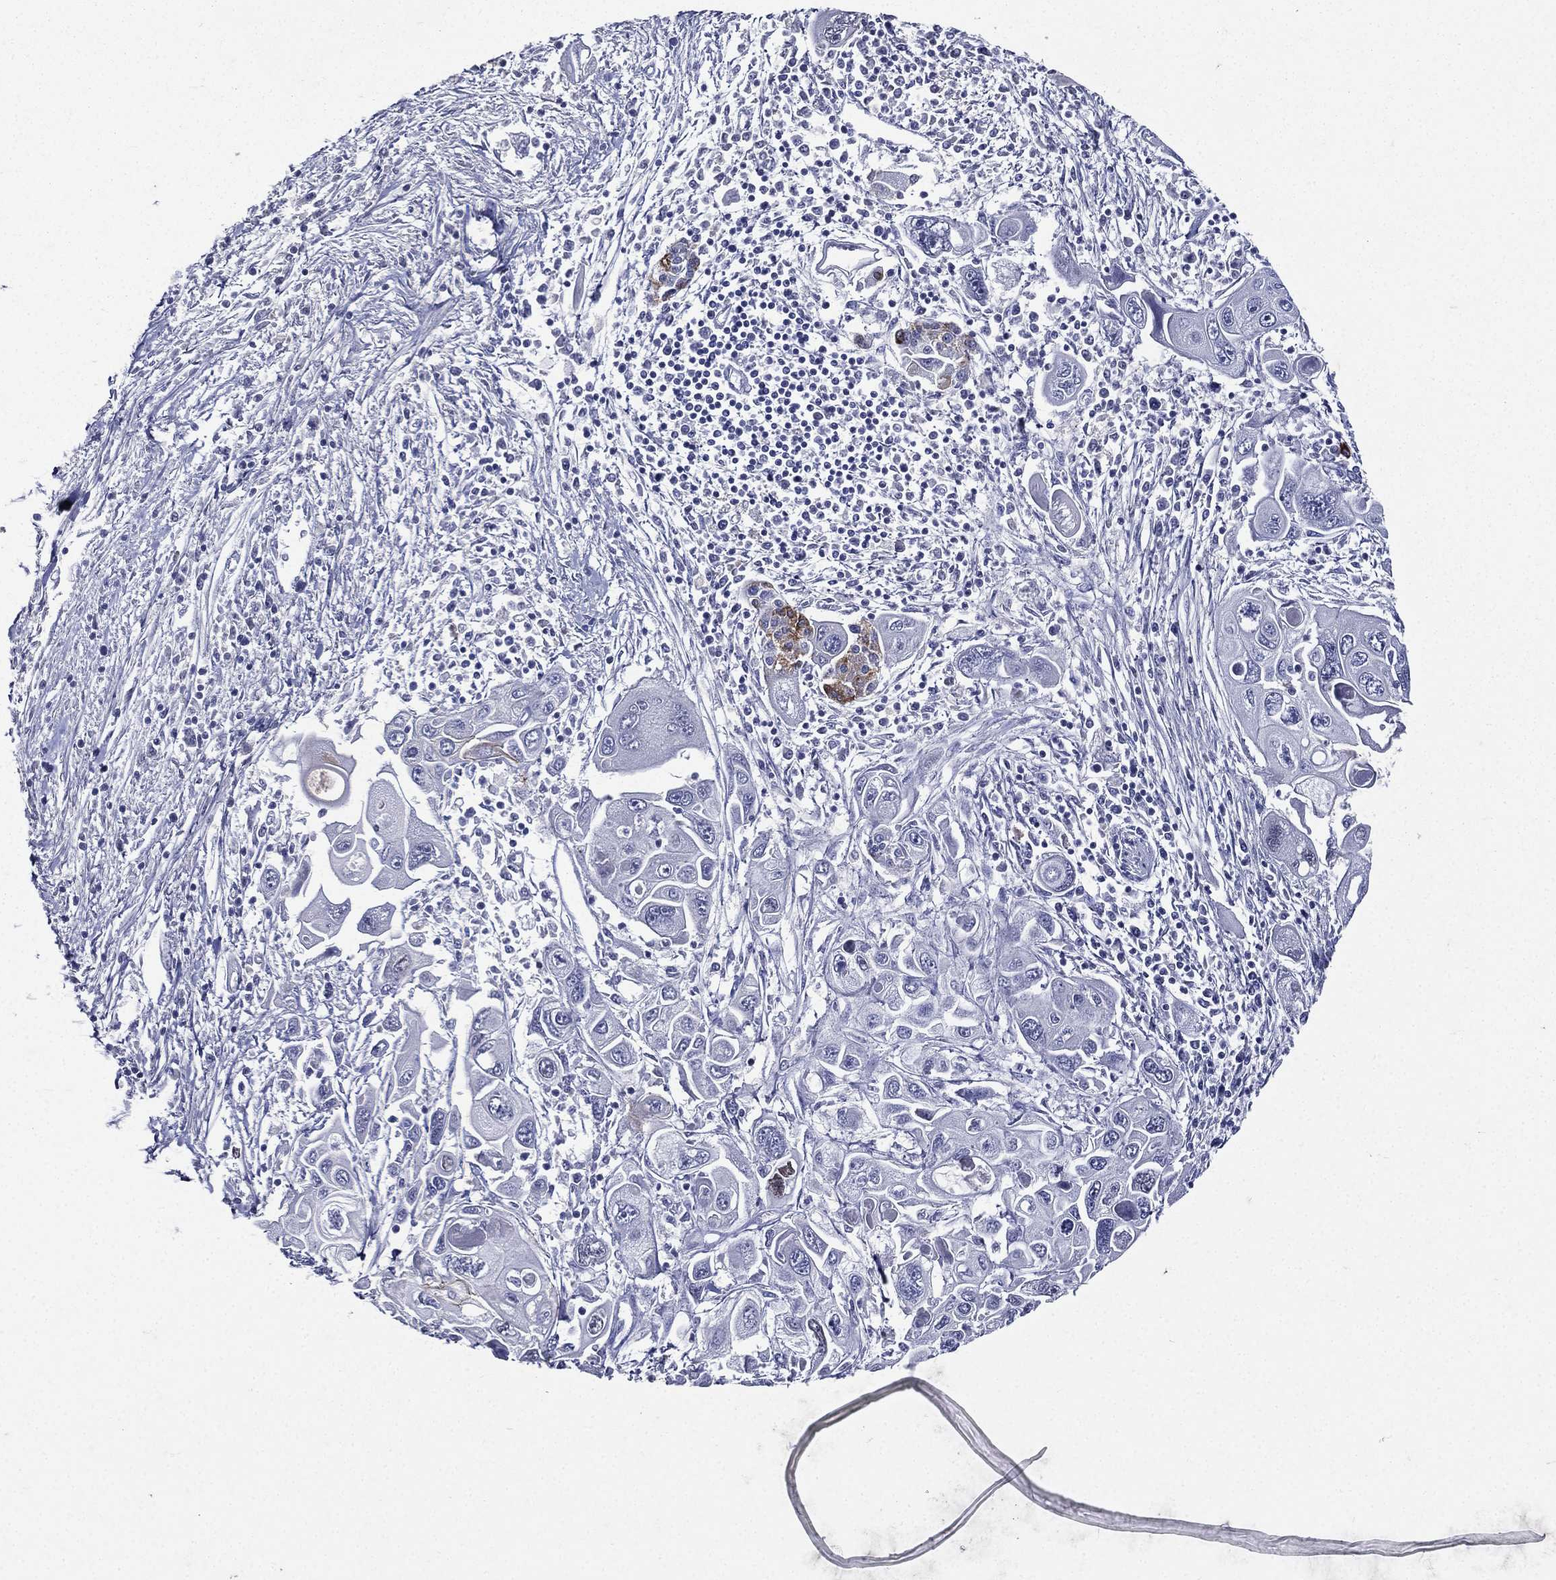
{"staining": {"intensity": "negative", "quantity": "none", "location": "none"}, "tissue": "pancreatic cancer", "cell_type": "Tumor cells", "image_type": "cancer", "snomed": [{"axis": "morphology", "description": "Adenocarcinoma, NOS"}, {"axis": "topography", "description": "Pancreas"}], "caption": "Immunohistochemical staining of human pancreatic cancer reveals no significant positivity in tumor cells.", "gene": "TGM1", "patient": {"sex": "male", "age": 70}}